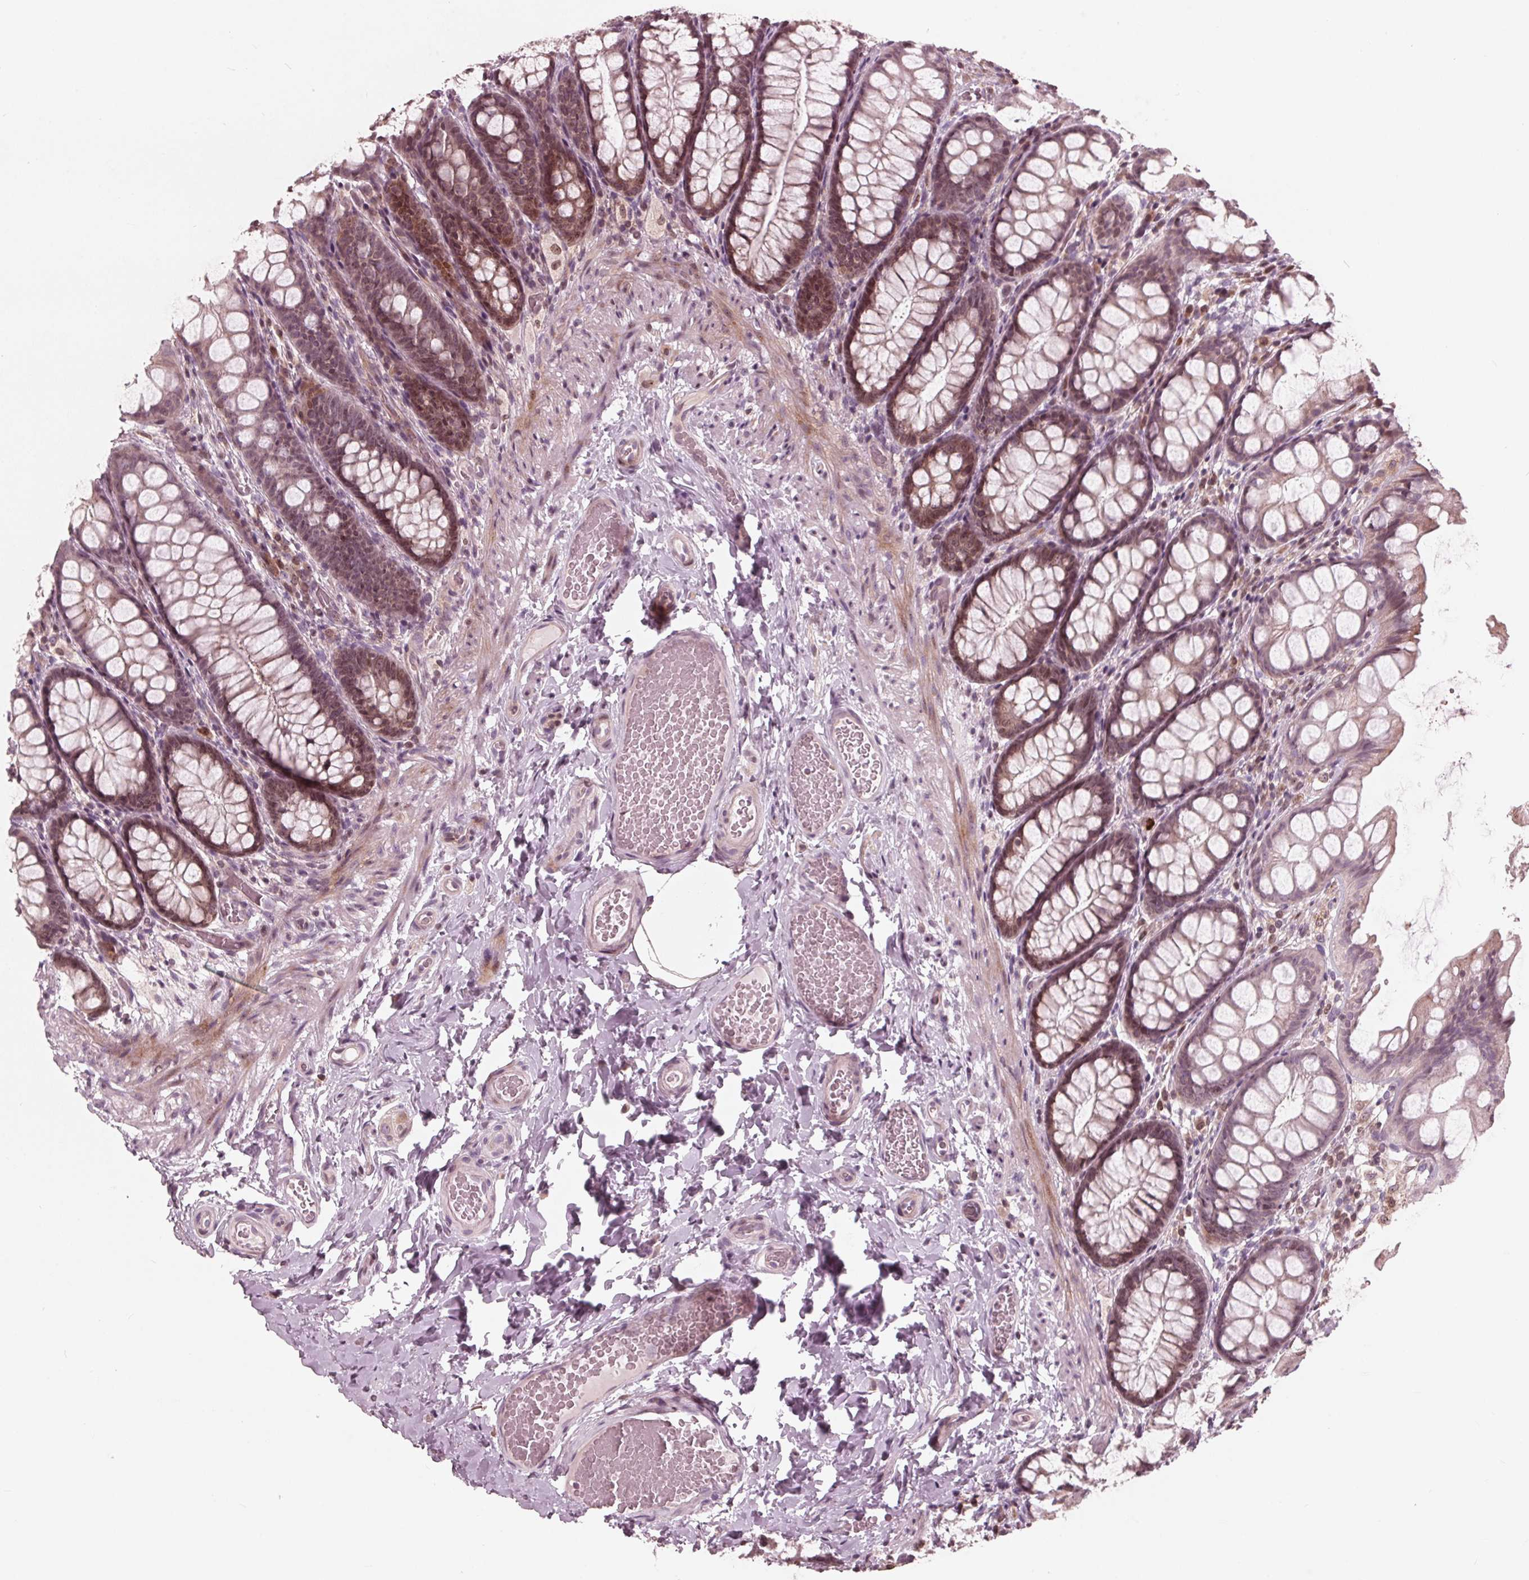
{"staining": {"intensity": "negative", "quantity": "none", "location": "none"}, "tissue": "colon", "cell_type": "Endothelial cells", "image_type": "normal", "snomed": [{"axis": "morphology", "description": "Normal tissue, NOS"}, {"axis": "topography", "description": "Colon"}], "caption": "Endothelial cells show no significant positivity in benign colon. (Brightfield microscopy of DAB (3,3'-diaminobenzidine) immunohistochemistry at high magnification).", "gene": "NUP210", "patient": {"sex": "male", "age": 47}}